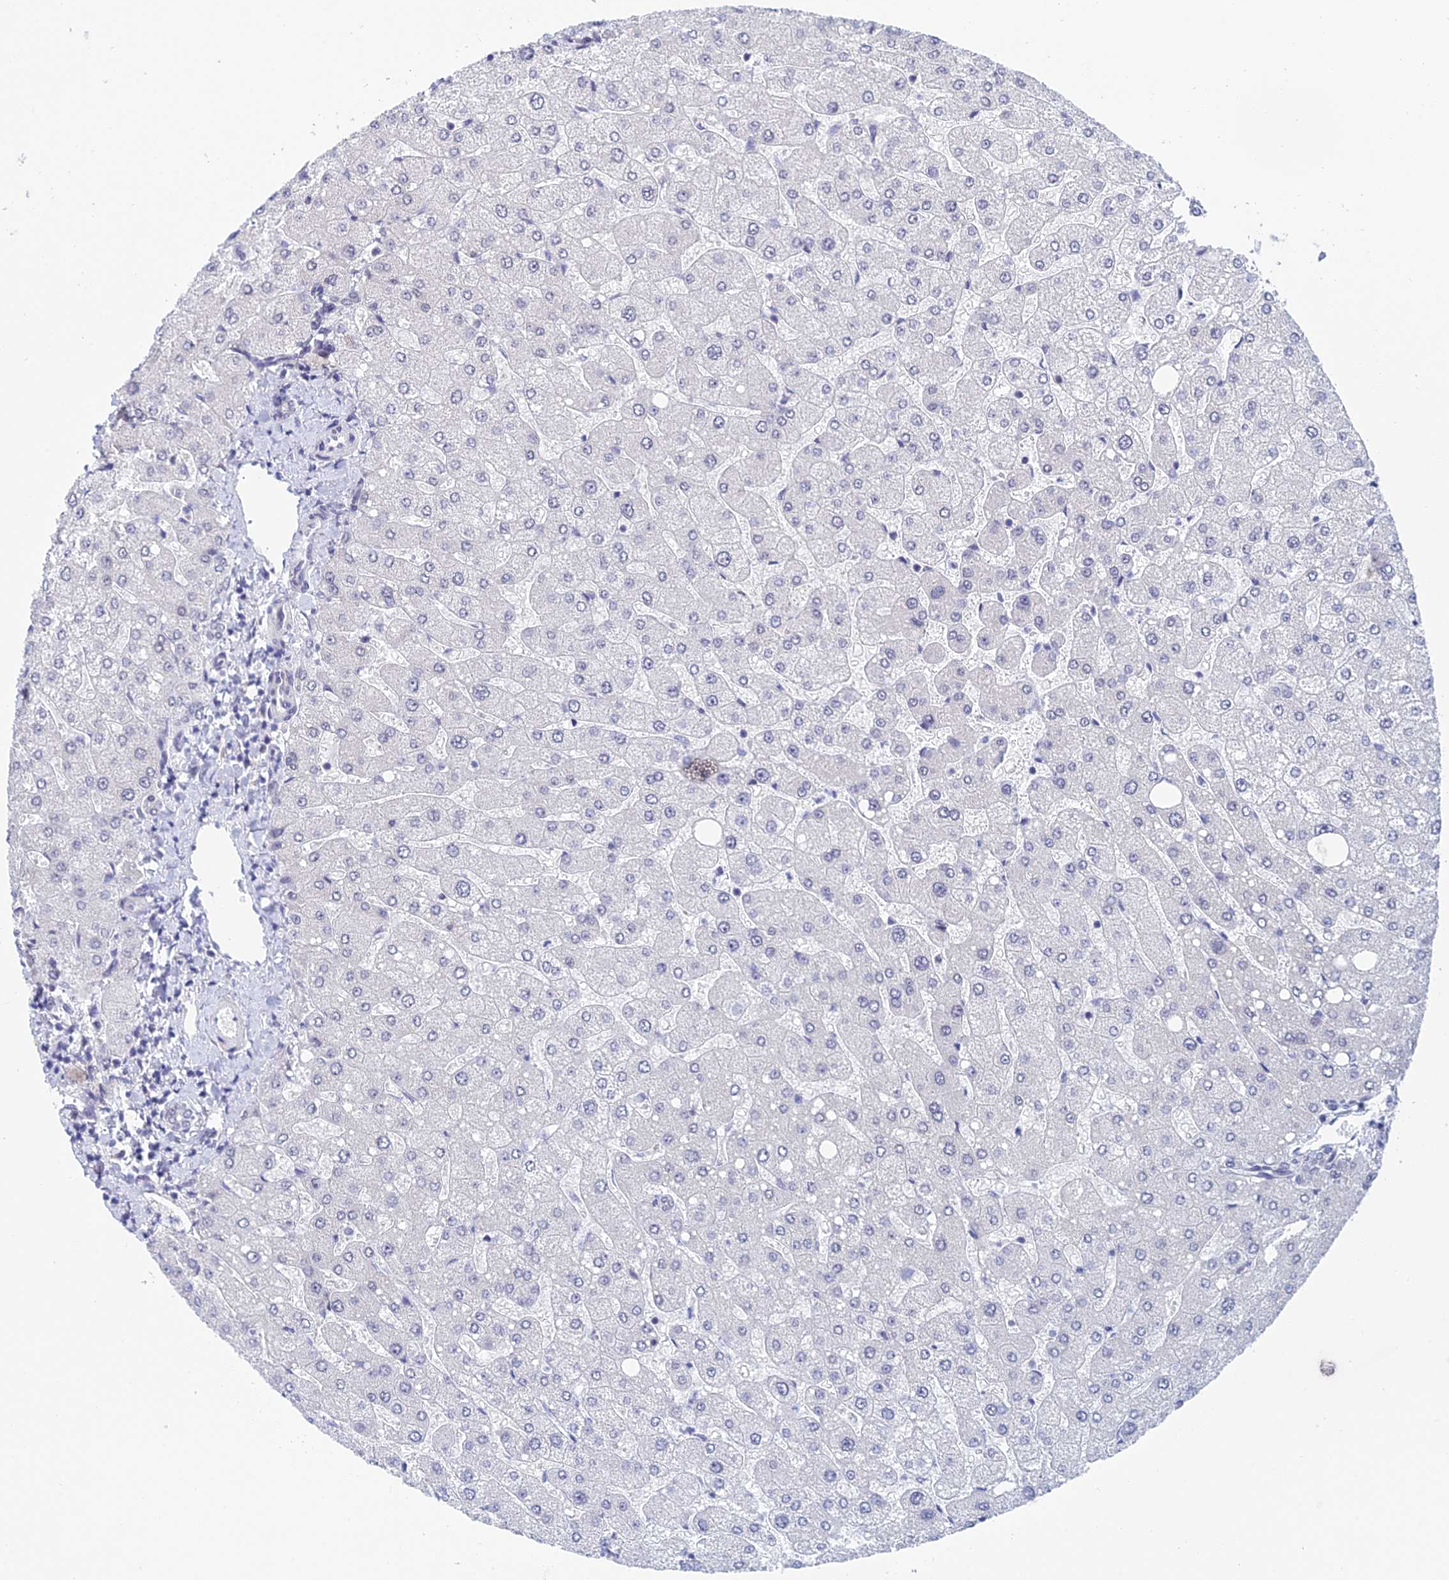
{"staining": {"intensity": "negative", "quantity": "none", "location": "none"}, "tissue": "liver", "cell_type": "Cholangiocytes", "image_type": "normal", "snomed": [{"axis": "morphology", "description": "Normal tissue, NOS"}, {"axis": "topography", "description": "Liver"}], "caption": "An immunohistochemistry (IHC) histopathology image of unremarkable liver is shown. There is no staining in cholangiocytes of liver.", "gene": "NABP2", "patient": {"sex": "male", "age": 55}}